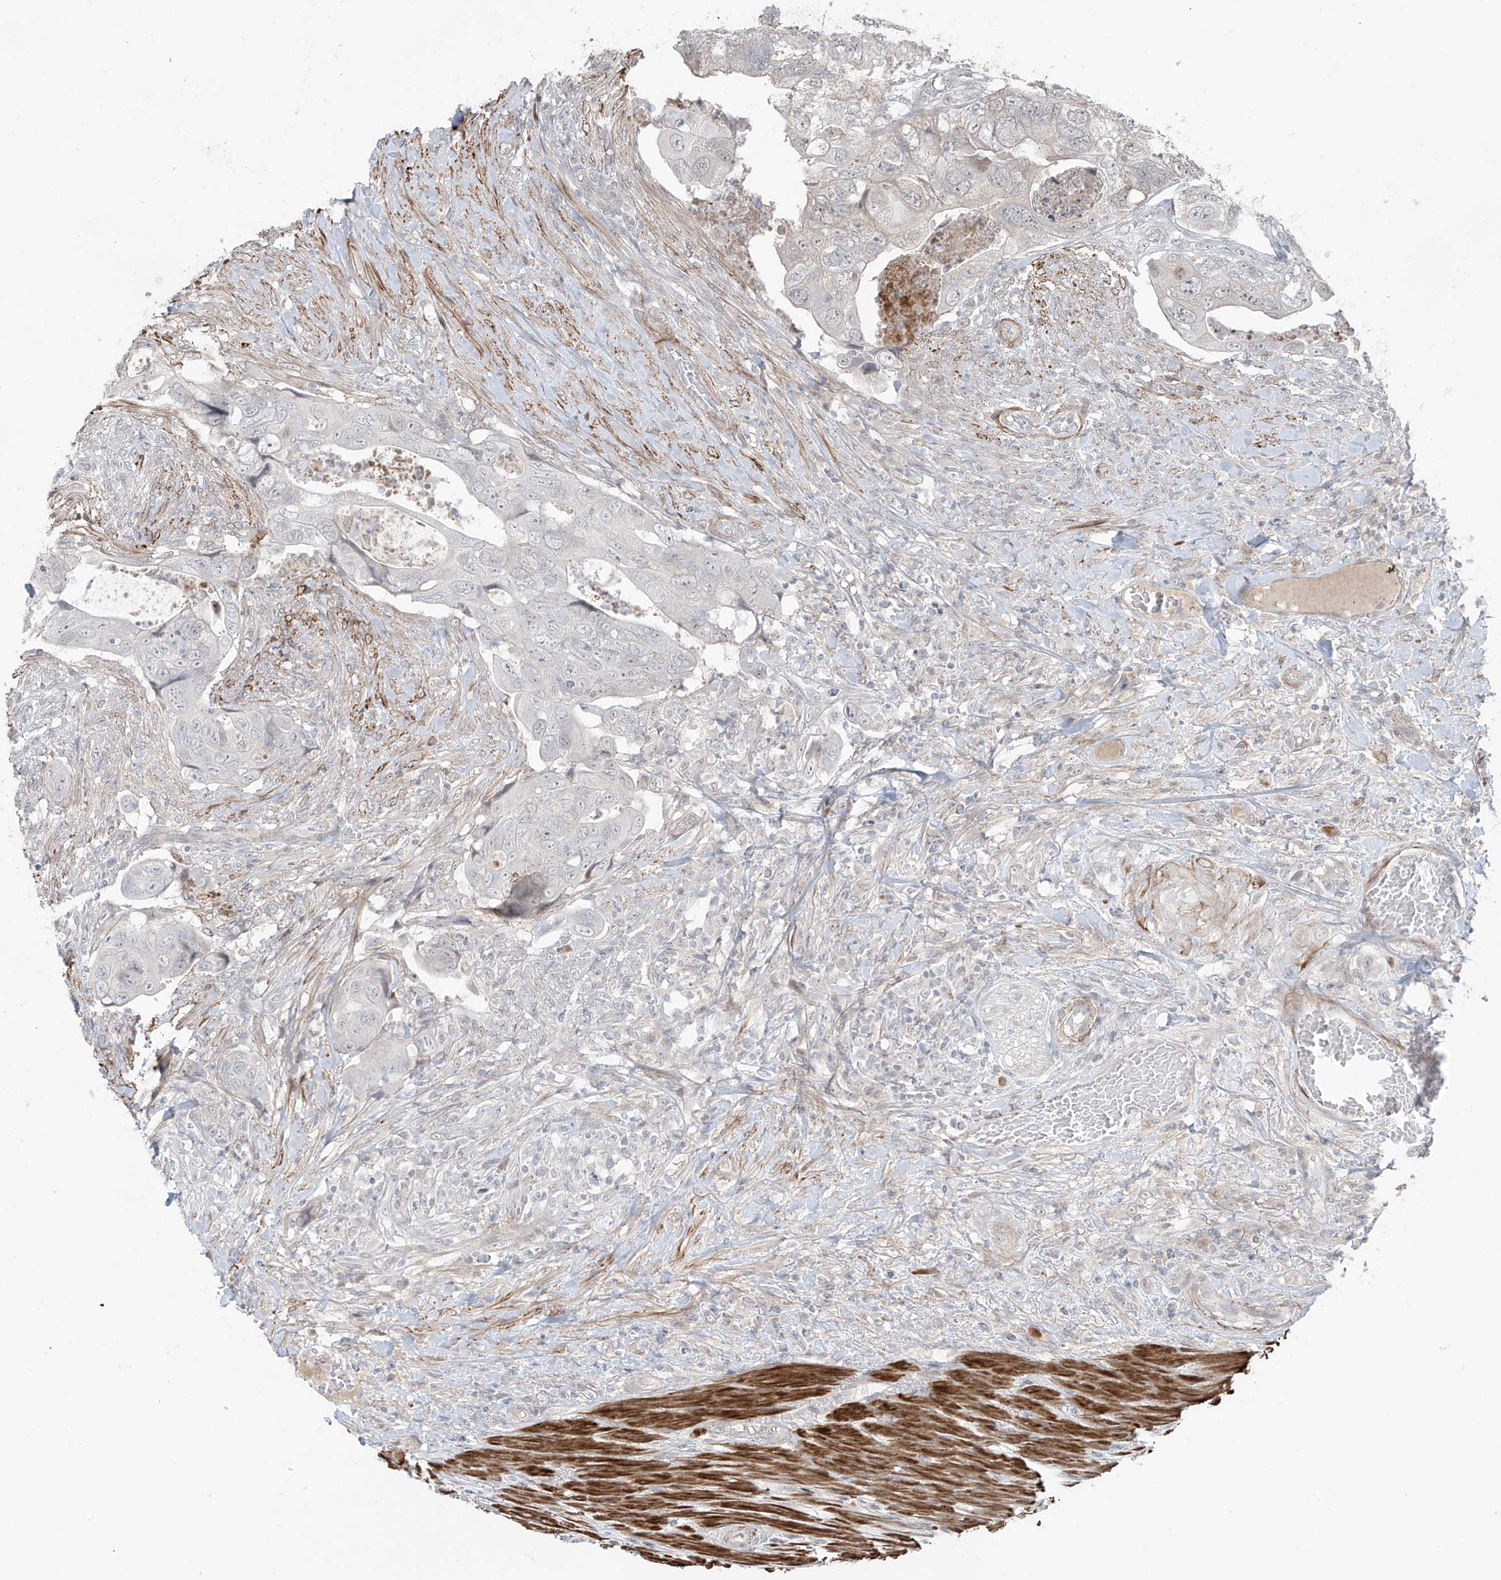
{"staining": {"intensity": "negative", "quantity": "none", "location": "none"}, "tissue": "colorectal cancer", "cell_type": "Tumor cells", "image_type": "cancer", "snomed": [{"axis": "morphology", "description": "Adenocarcinoma, NOS"}, {"axis": "topography", "description": "Rectum"}], "caption": "Immunohistochemistry micrograph of colorectal adenocarcinoma stained for a protein (brown), which shows no expression in tumor cells. (IHC, brightfield microscopy, high magnification).", "gene": "RASGEF1A", "patient": {"sex": "male", "age": 63}}